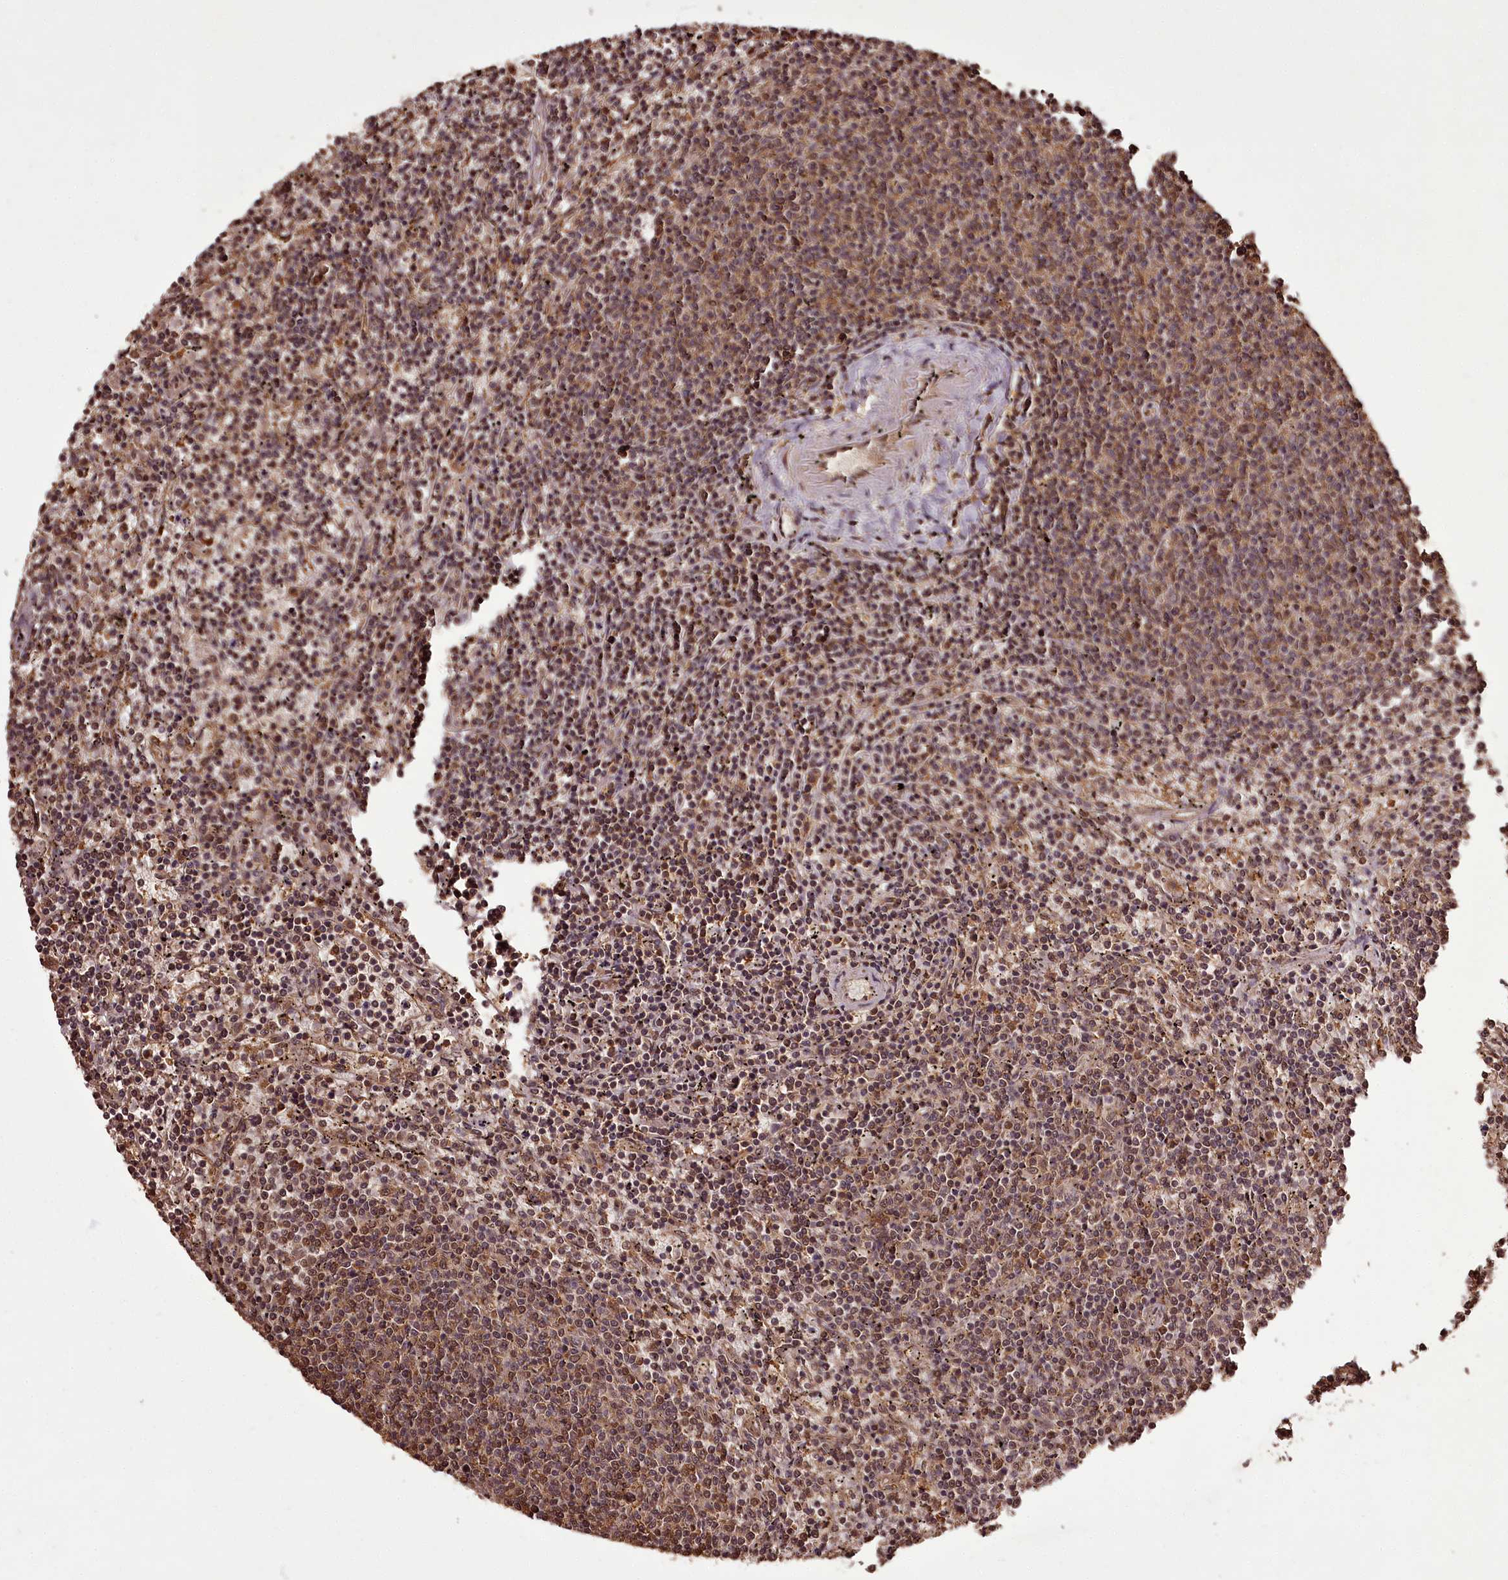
{"staining": {"intensity": "moderate", "quantity": ">75%", "location": "cytoplasmic/membranous"}, "tissue": "lymphoma", "cell_type": "Tumor cells", "image_type": "cancer", "snomed": [{"axis": "morphology", "description": "Malignant lymphoma, non-Hodgkin's type, Low grade"}, {"axis": "topography", "description": "Spleen"}], "caption": "Protein expression analysis of human malignant lymphoma, non-Hodgkin's type (low-grade) reveals moderate cytoplasmic/membranous expression in about >75% of tumor cells.", "gene": "NPRL2", "patient": {"sex": "female", "age": 50}}